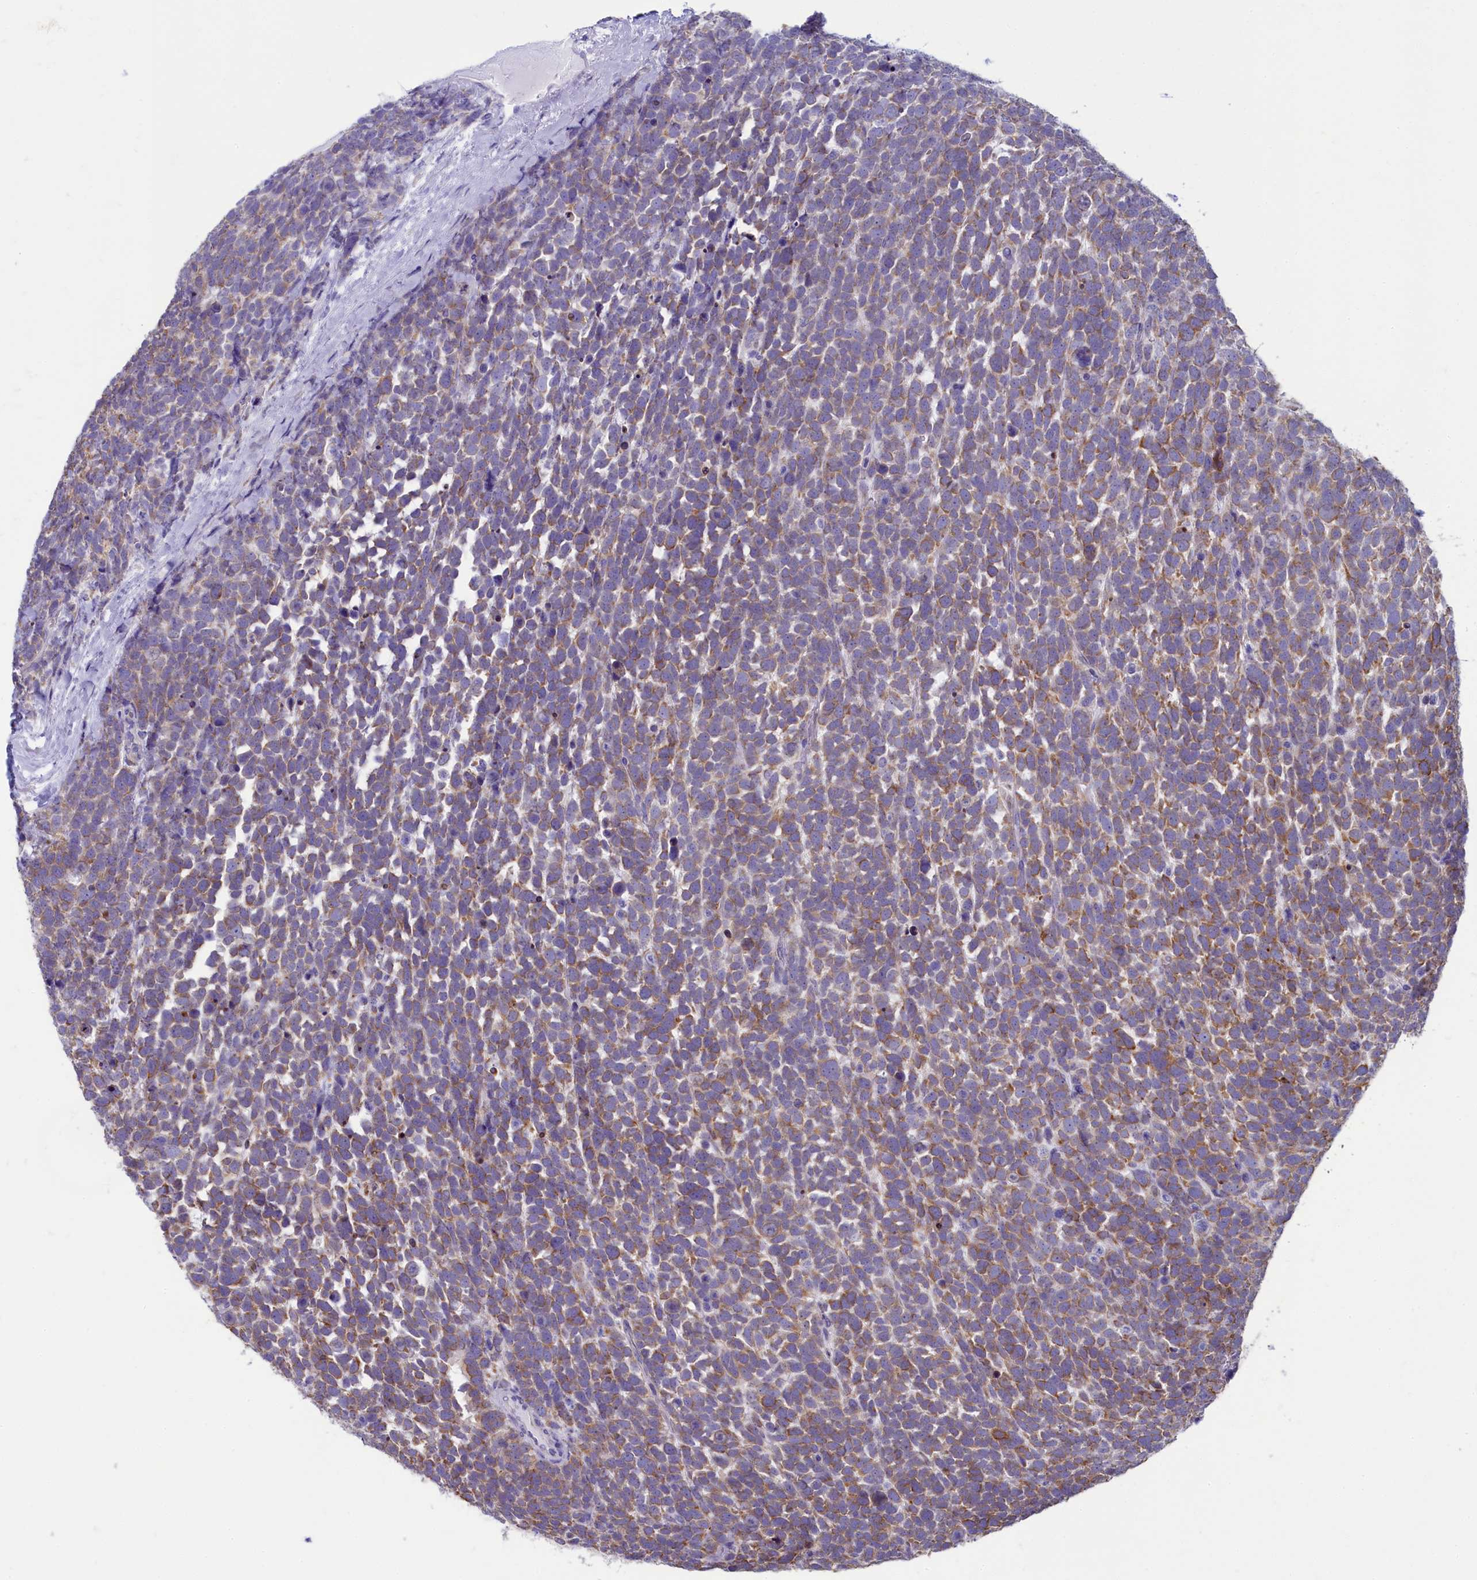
{"staining": {"intensity": "weak", "quantity": "25%-75%", "location": "cytoplasmic/membranous"}, "tissue": "urothelial cancer", "cell_type": "Tumor cells", "image_type": "cancer", "snomed": [{"axis": "morphology", "description": "Urothelial carcinoma, High grade"}, {"axis": "topography", "description": "Urinary bladder"}], "caption": "Urothelial cancer stained with a protein marker exhibits weak staining in tumor cells.", "gene": "SKA3", "patient": {"sex": "female", "age": 82}}